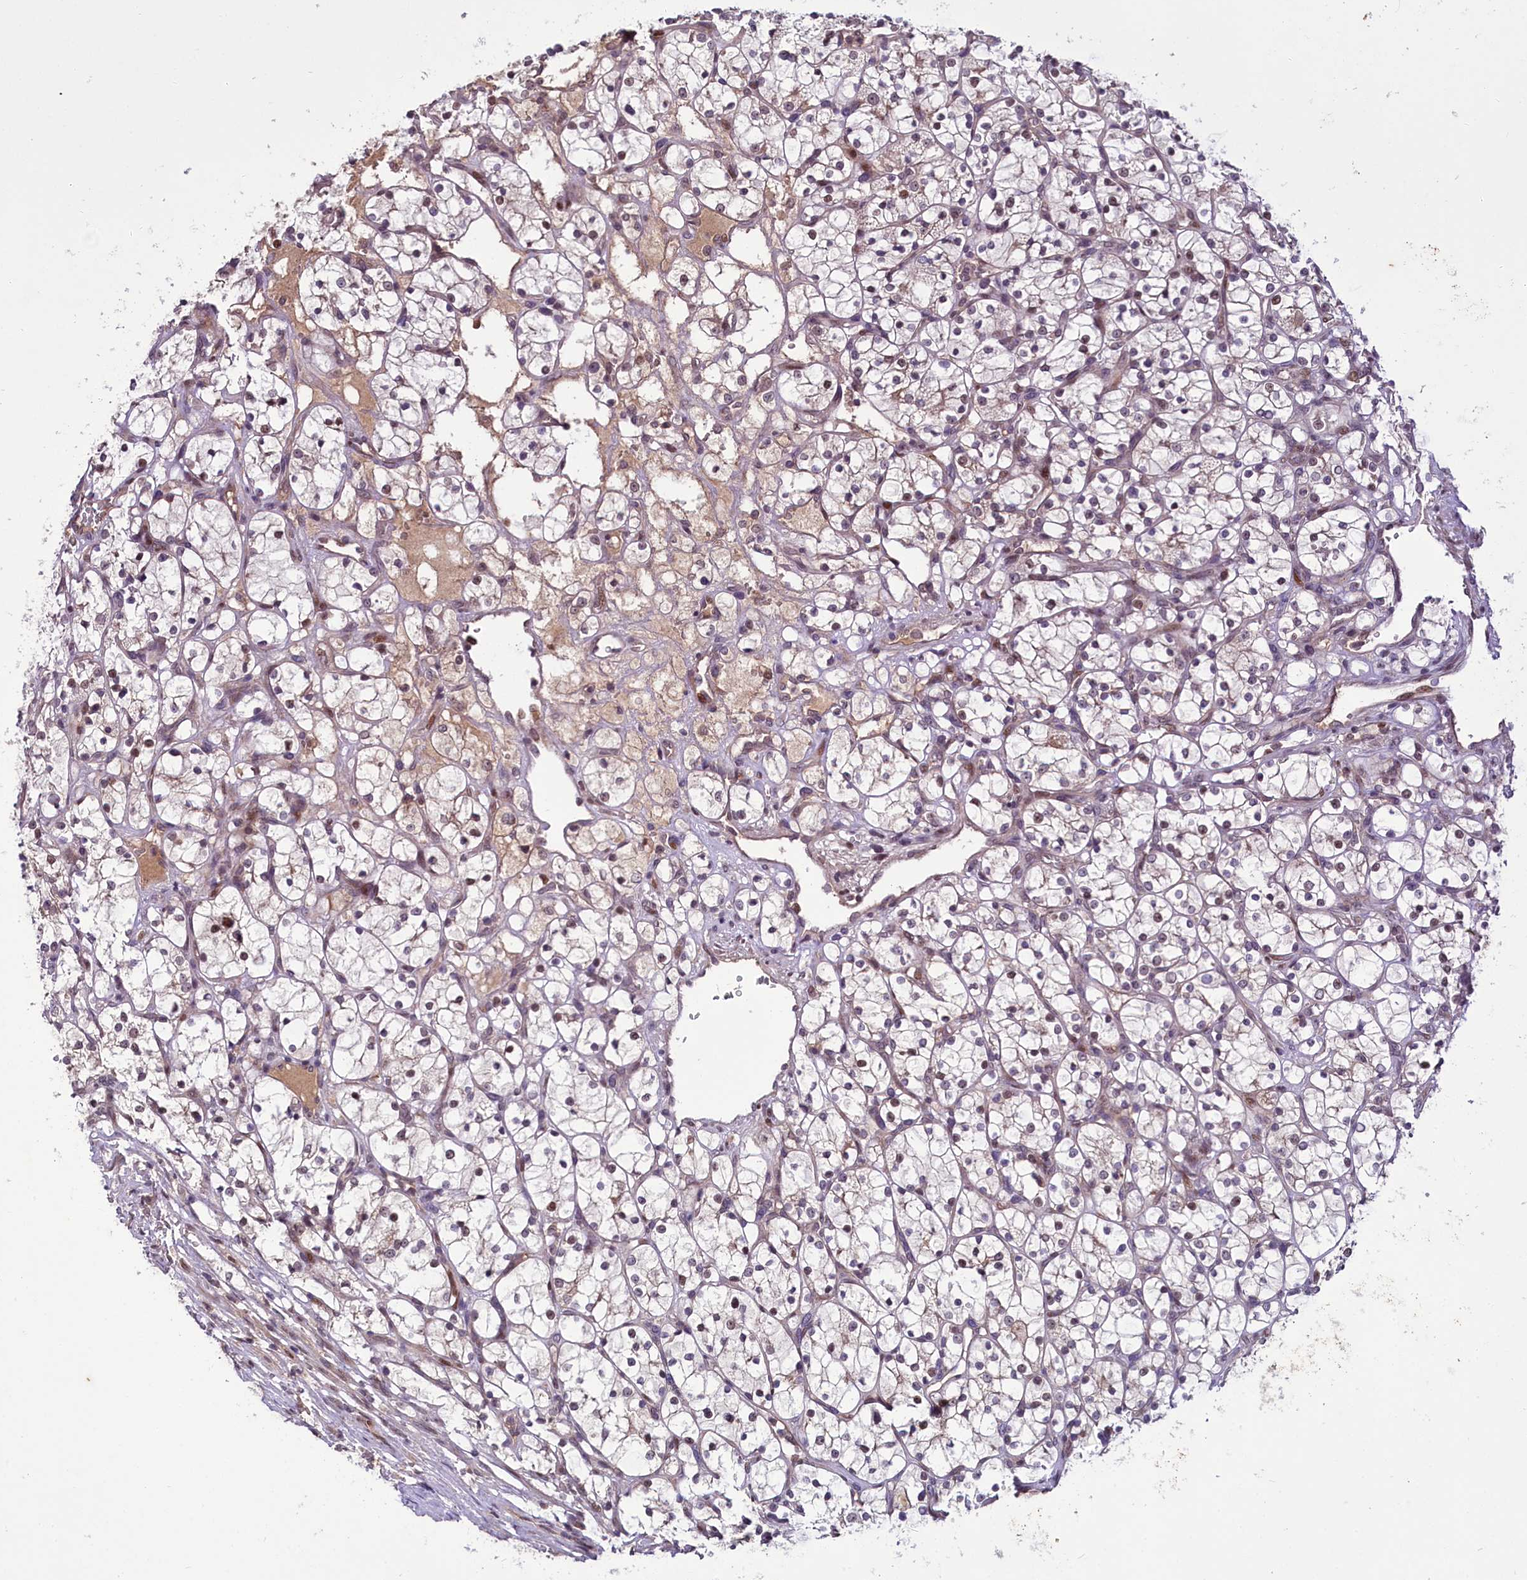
{"staining": {"intensity": "weak", "quantity": "<25%", "location": "cytoplasmic/membranous,nuclear"}, "tissue": "renal cancer", "cell_type": "Tumor cells", "image_type": "cancer", "snomed": [{"axis": "morphology", "description": "Adenocarcinoma, NOS"}, {"axis": "topography", "description": "Kidney"}], "caption": "Tumor cells are negative for brown protein staining in renal cancer (adenocarcinoma).", "gene": "N4BP2L1", "patient": {"sex": "female", "age": 69}}